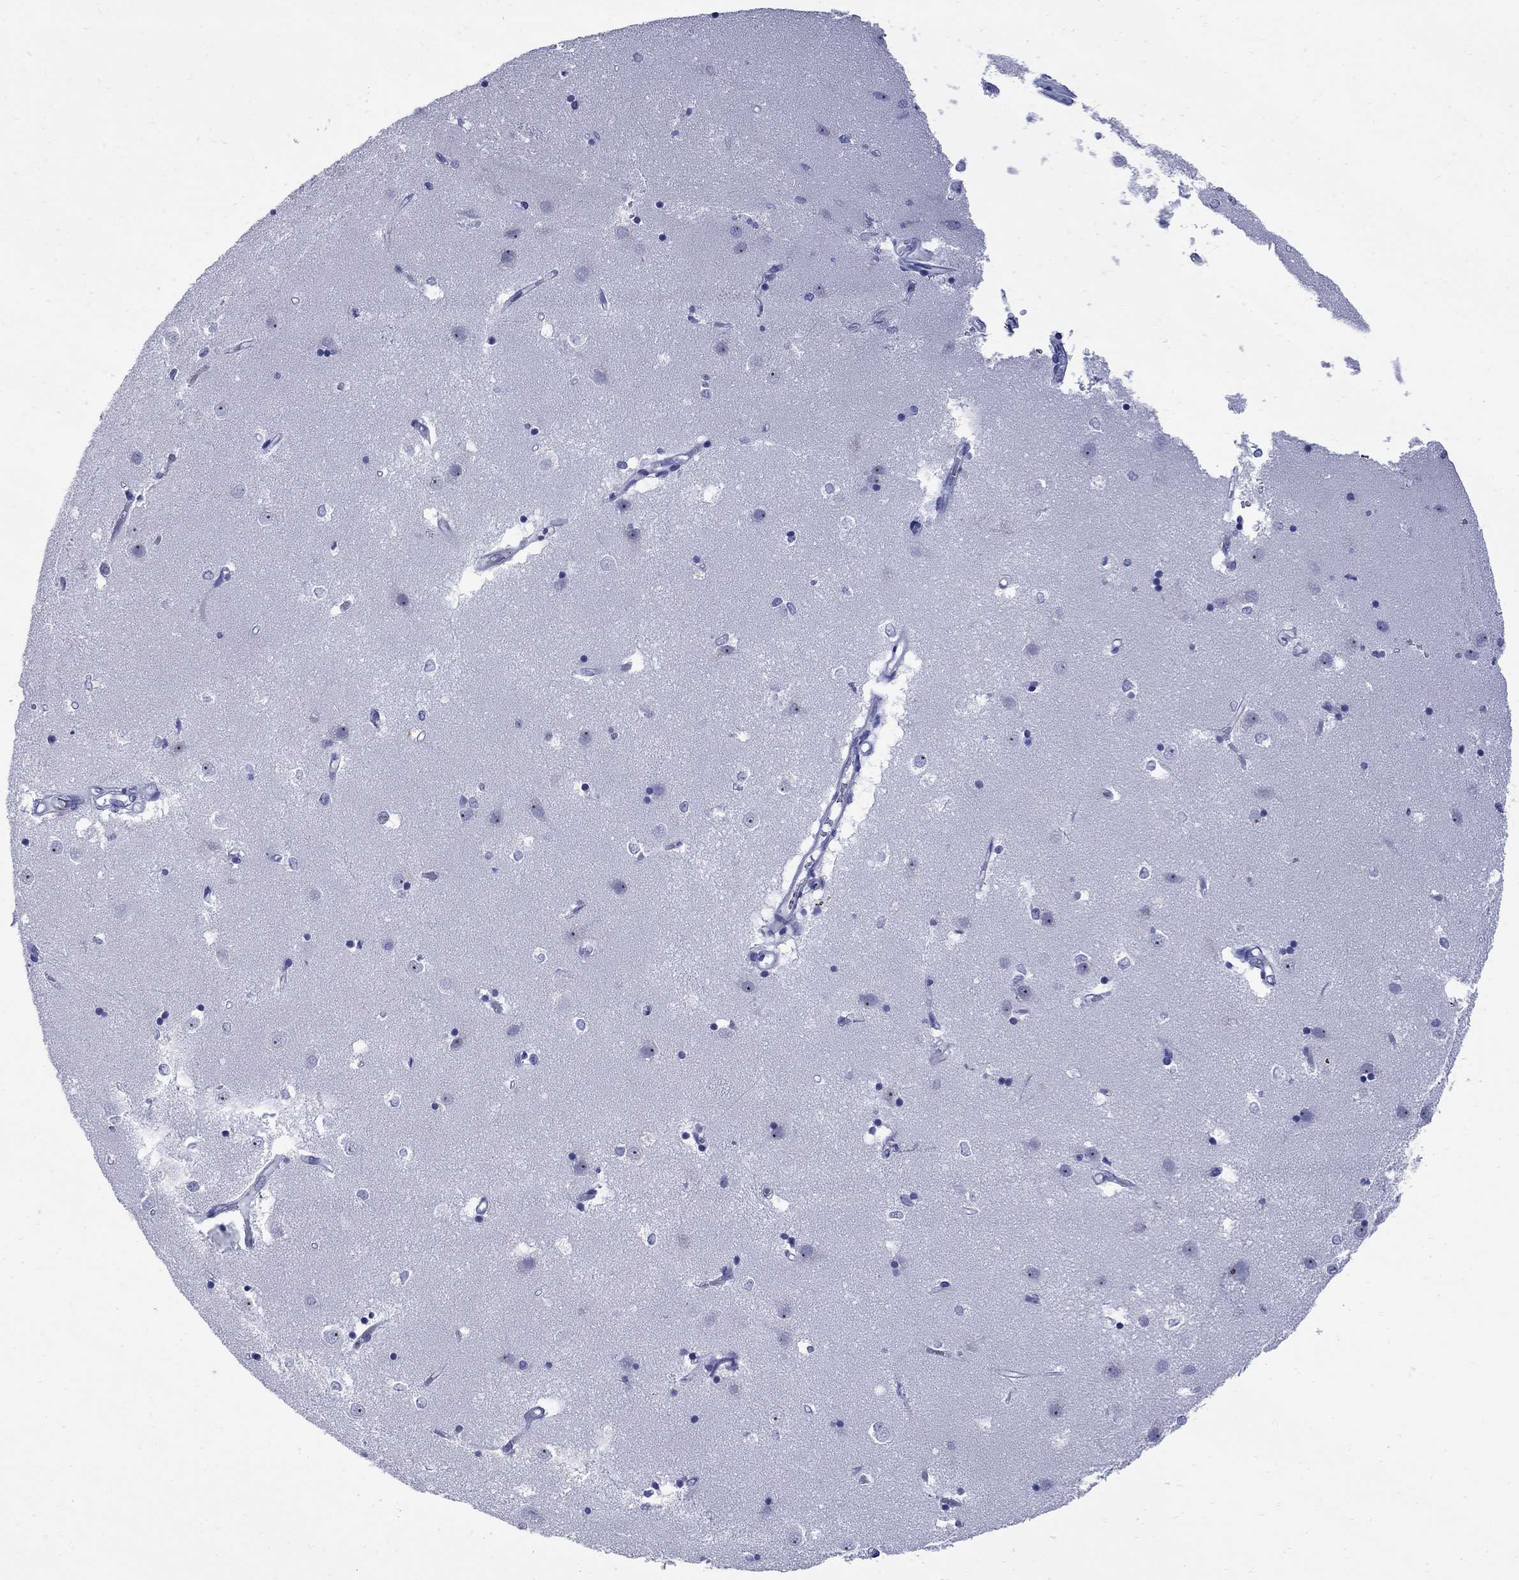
{"staining": {"intensity": "negative", "quantity": "none", "location": "none"}, "tissue": "caudate", "cell_type": "Glial cells", "image_type": "normal", "snomed": [{"axis": "morphology", "description": "Normal tissue, NOS"}, {"axis": "topography", "description": "Lateral ventricle wall"}], "caption": "DAB immunohistochemical staining of unremarkable caudate displays no significant staining in glial cells. (Immunohistochemistry, brightfield microscopy, high magnification).", "gene": "TACC3", "patient": {"sex": "male", "age": 54}}